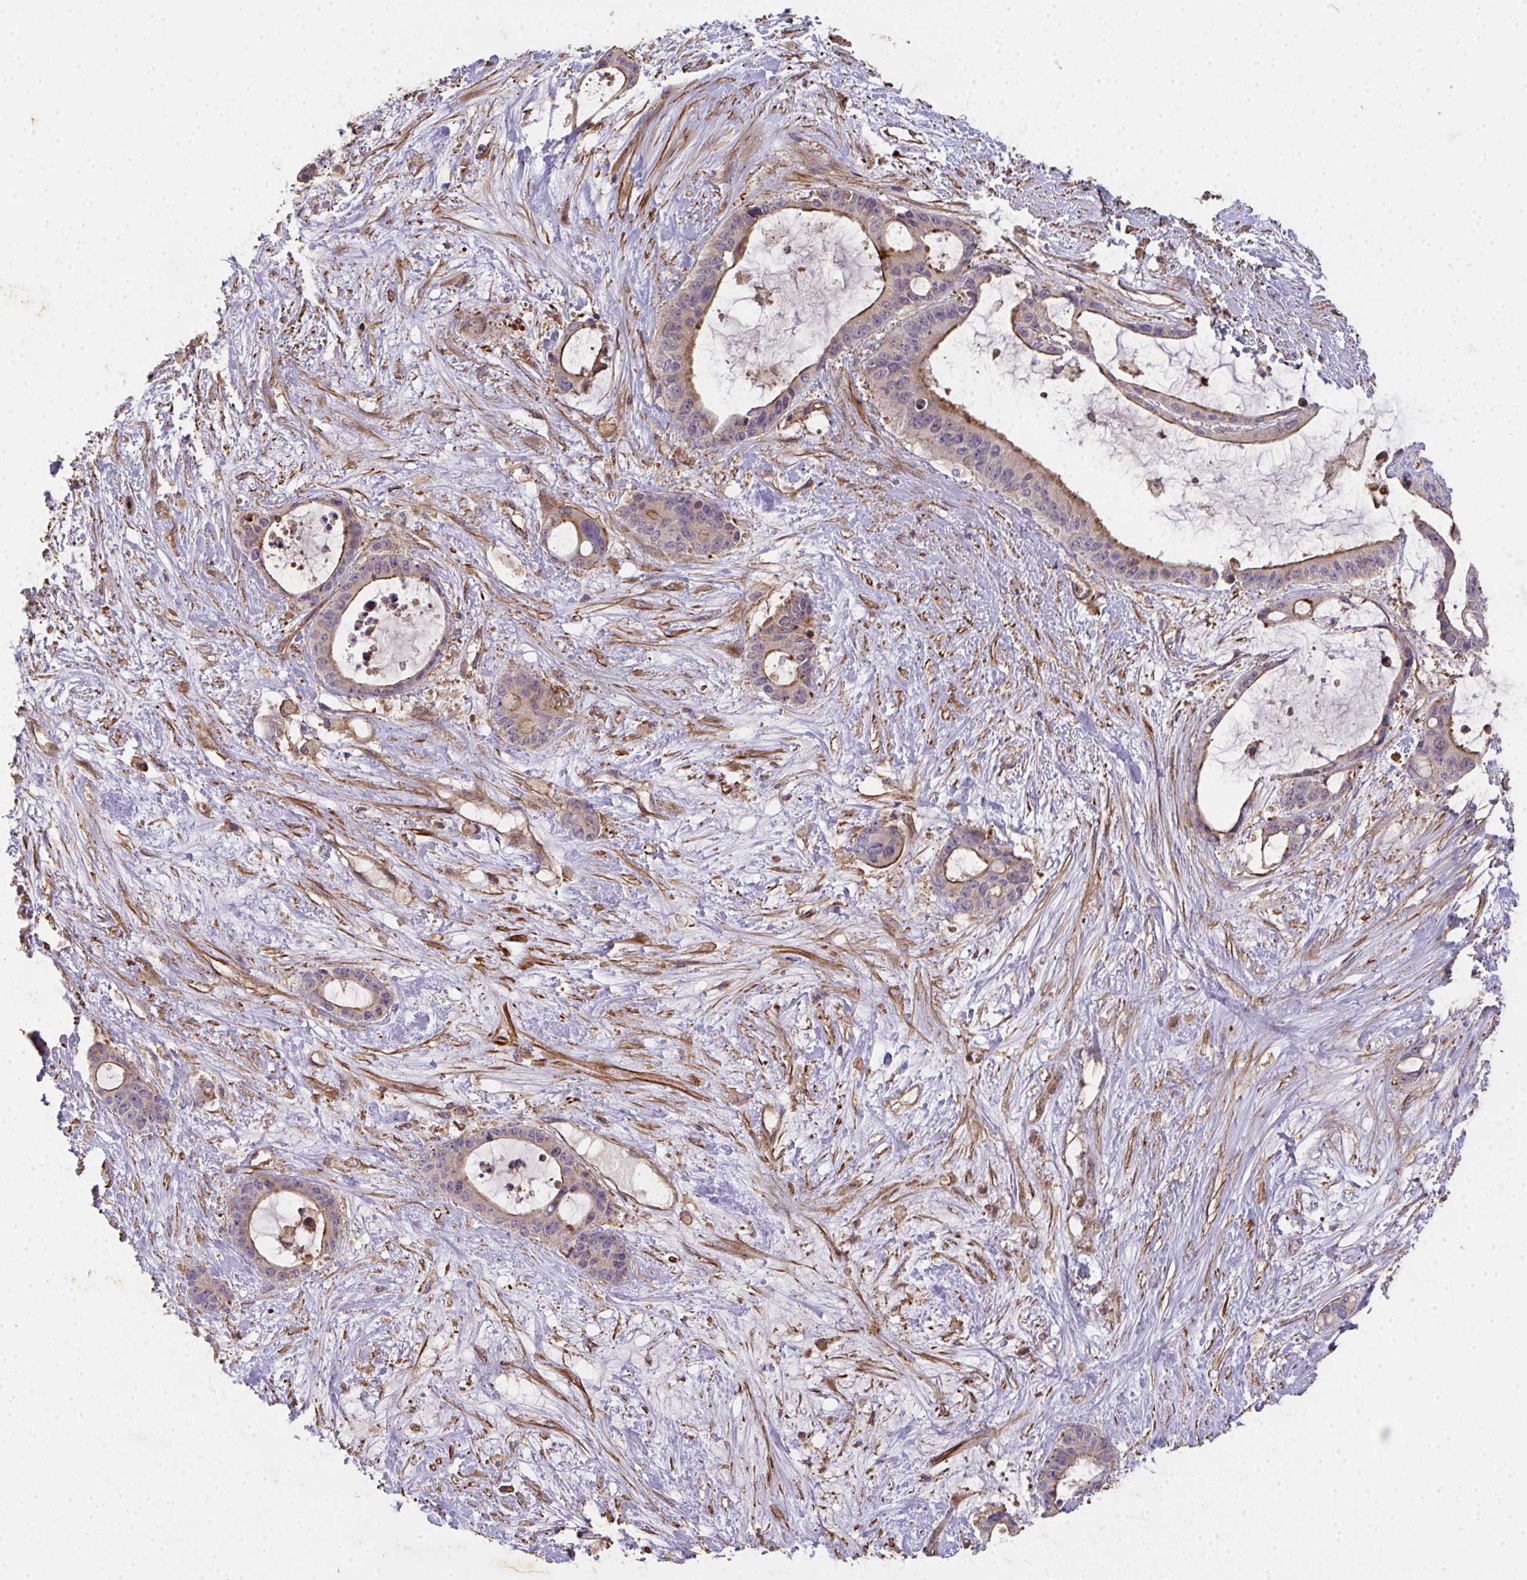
{"staining": {"intensity": "moderate", "quantity": "25%-75%", "location": "cytoplasmic/membranous"}, "tissue": "liver cancer", "cell_type": "Tumor cells", "image_type": "cancer", "snomed": [{"axis": "morphology", "description": "Normal tissue, NOS"}, {"axis": "morphology", "description": "Cholangiocarcinoma"}, {"axis": "topography", "description": "Liver"}, {"axis": "topography", "description": "Peripheral nerve tissue"}], "caption": "This micrograph shows liver cholangiocarcinoma stained with immunohistochemistry (IHC) to label a protein in brown. The cytoplasmic/membranous of tumor cells show moderate positivity for the protein. Nuclei are counter-stained blue.", "gene": "TNMD", "patient": {"sex": "female", "age": 73}}